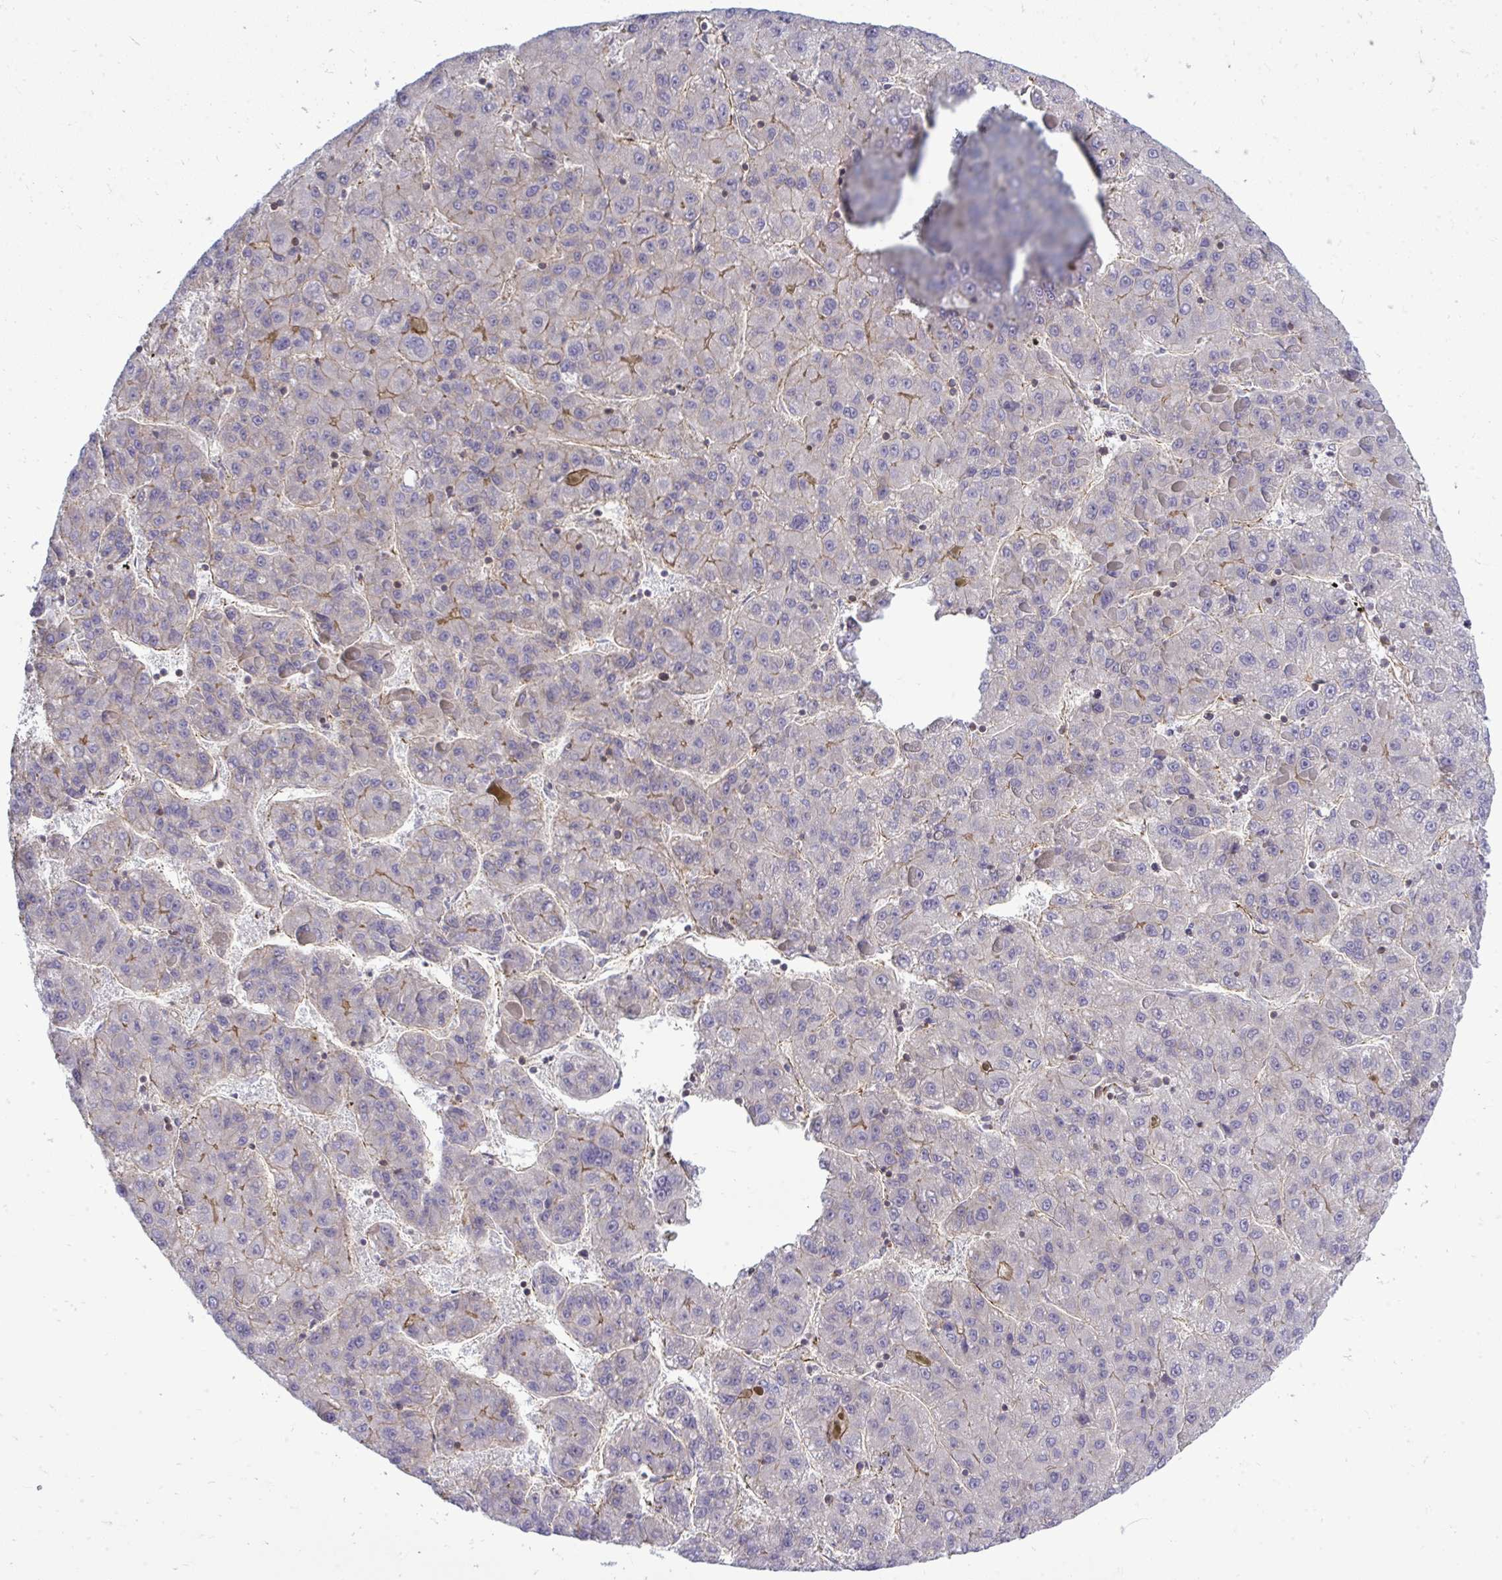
{"staining": {"intensity": "moderate", "quantity": "<25%", "location": "cytoplasmic/membranous"}, "tissue": "liver cancer", "cell_type": "Tumor cells", "image_type": "cancer", "snomed": [{"axis": "morphology", "description": "Carcinoma, Hepatocellular, NOS"}, {"axis": "topography", "description": "Liver"}], "caption": "Moderate cytoplasmic/membranous staining is seen in about <25% of tumor cells in liver hepatocellular carcinoma.", "gene": "FUT10", "patient": {"sex": "female", "age": 82}}